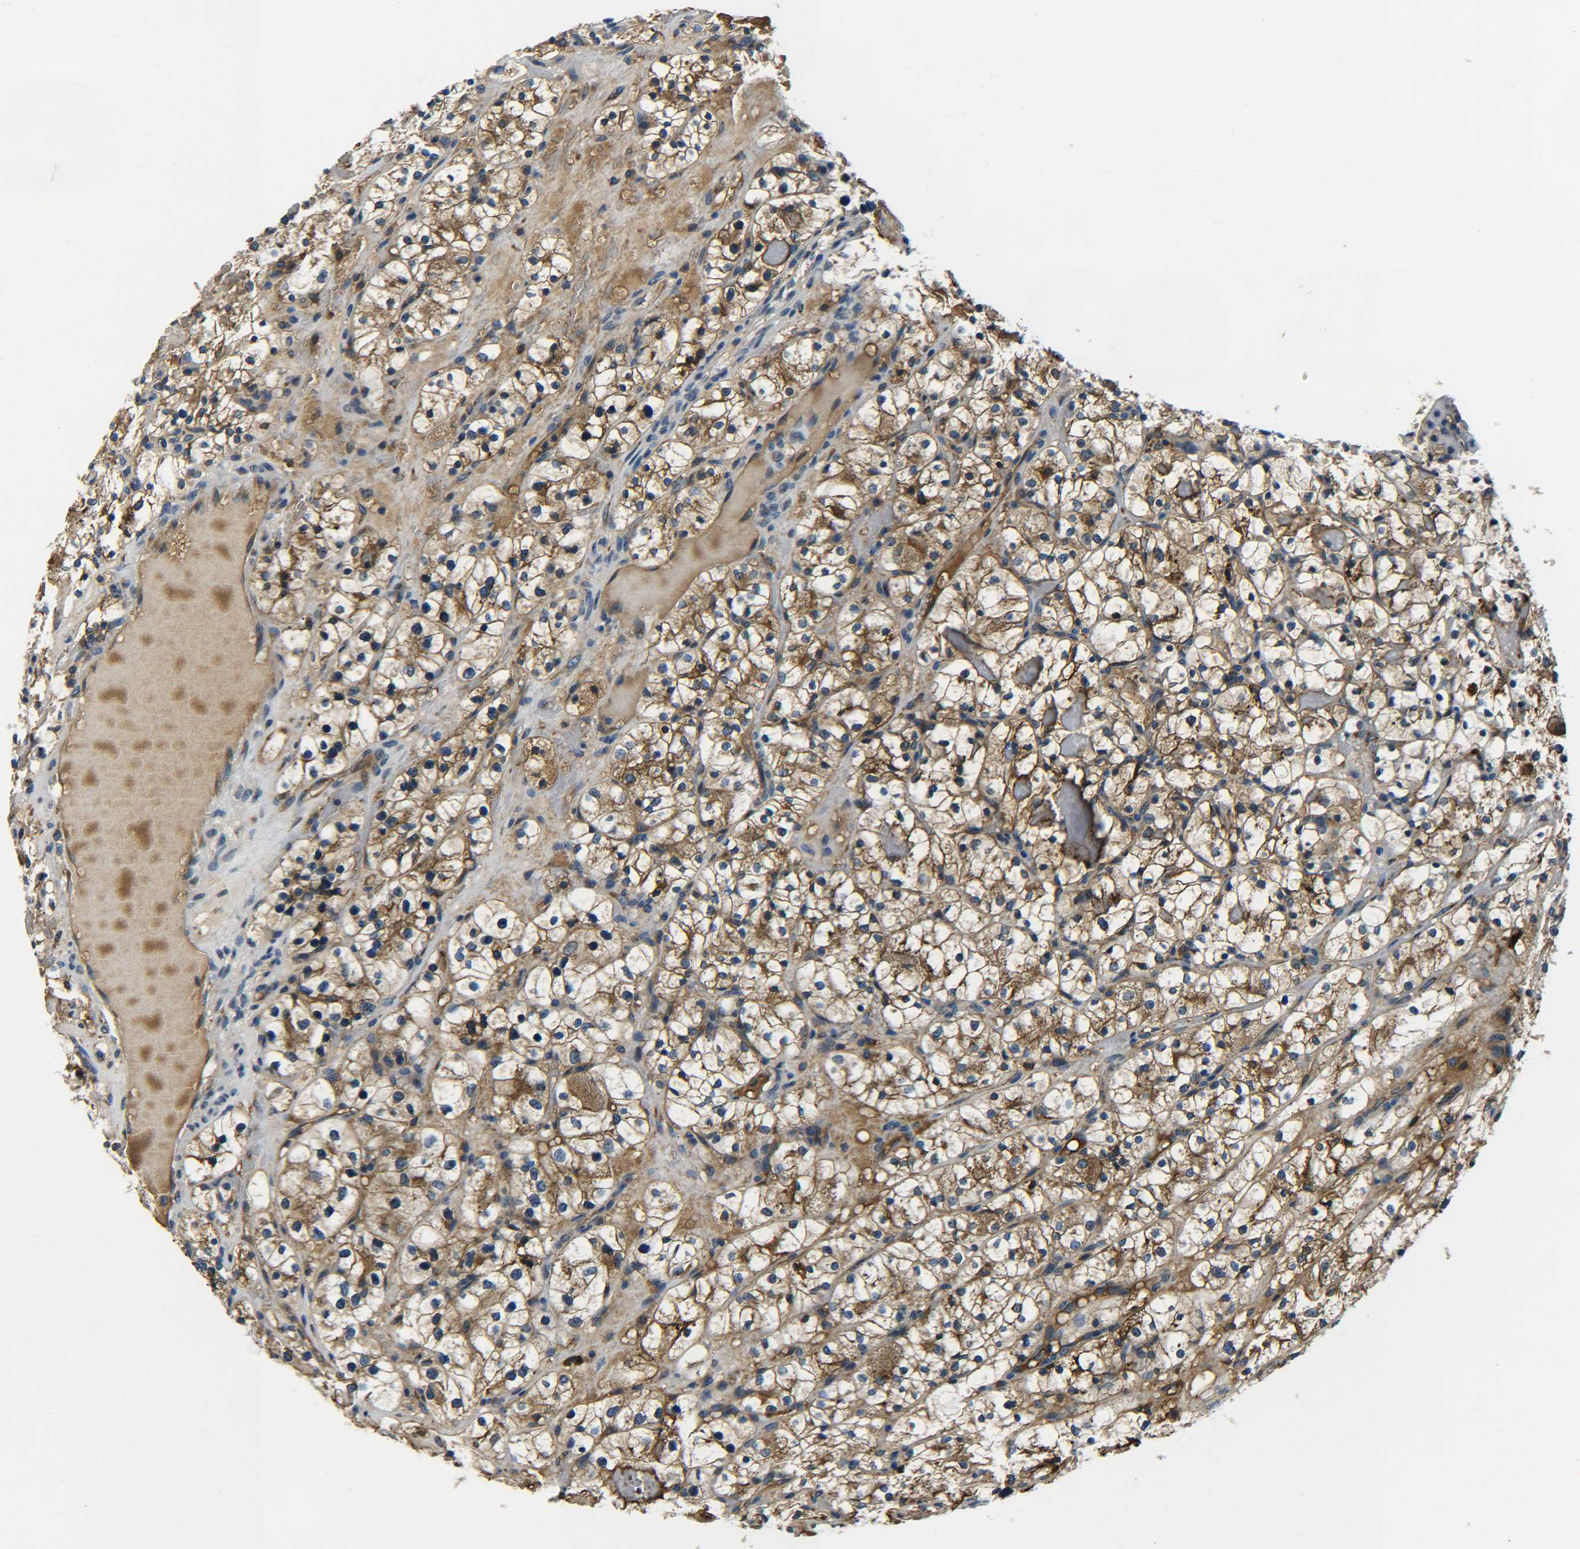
{"staining": {"intensity": "moderate", "quantity": ">75%", "location": "cytoplasmic/membranous"}, "tissue": "renal cancer", "cell_type": "Tumor cells", "image_type": "cancer", "snomed": [{"axis": "morphology", "description": "Adenocarcinoma, NOS"}, {"axis": "topography", "description": "Kidney"}], "caption": "Human renal cancer (adenocarcinoma) stained with a protein marker reveals moderate staining in tumor cells.", "gene": "PREB", "patient": {"sex": "female", "age": 60}}